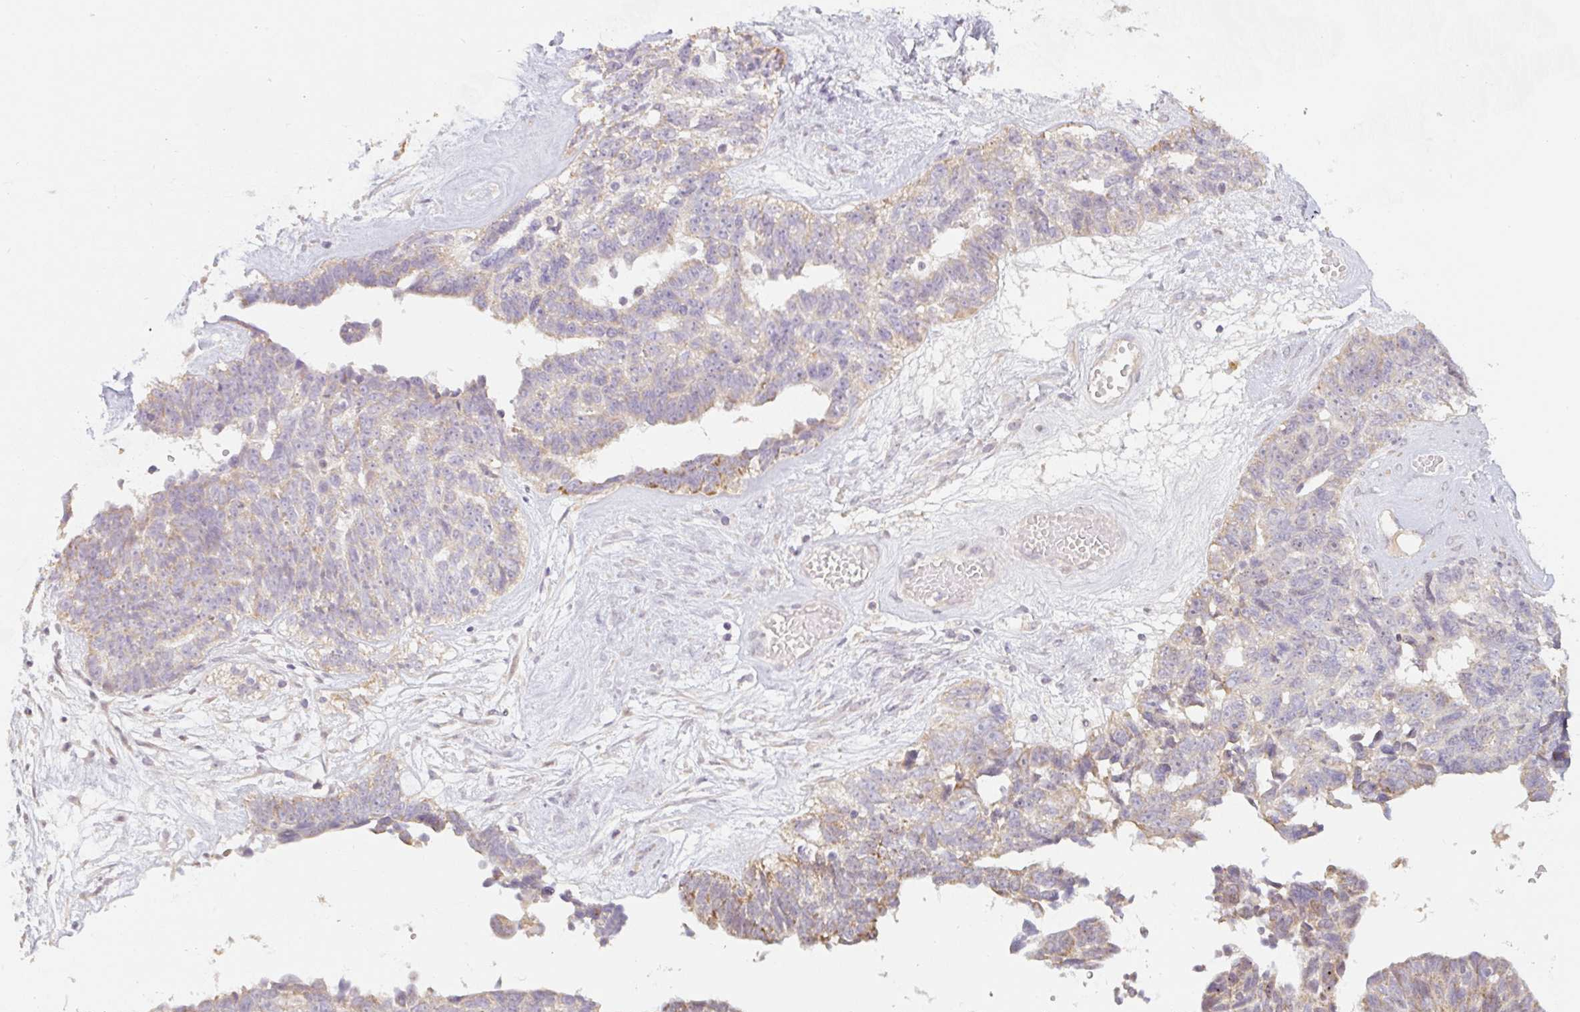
{"staining": {"intensity": "moderate", "quantity": "25%-75%", "location": "cytoplasmic/membranous"}, "tissue": "ovarian cancer", "cell_type": "Tumor cells", "image_type": "cancer", "snomed": [{"axis": "morphology", "description": "Cystadenocarcinoma, serous, NOS"}, {"axis": "topography", "description": "Ovary"}], "caption": "DAB (3,3'-diaminobenzidine) immunohistochemical staining of human ovarian serous cystadenocarcinoma reveals moderate cytoplasmic/membranous protein expression in about 25%-75% of tumor cells.", "gene": "MIA2", "patient": {"sex": "female", "age": 79}}